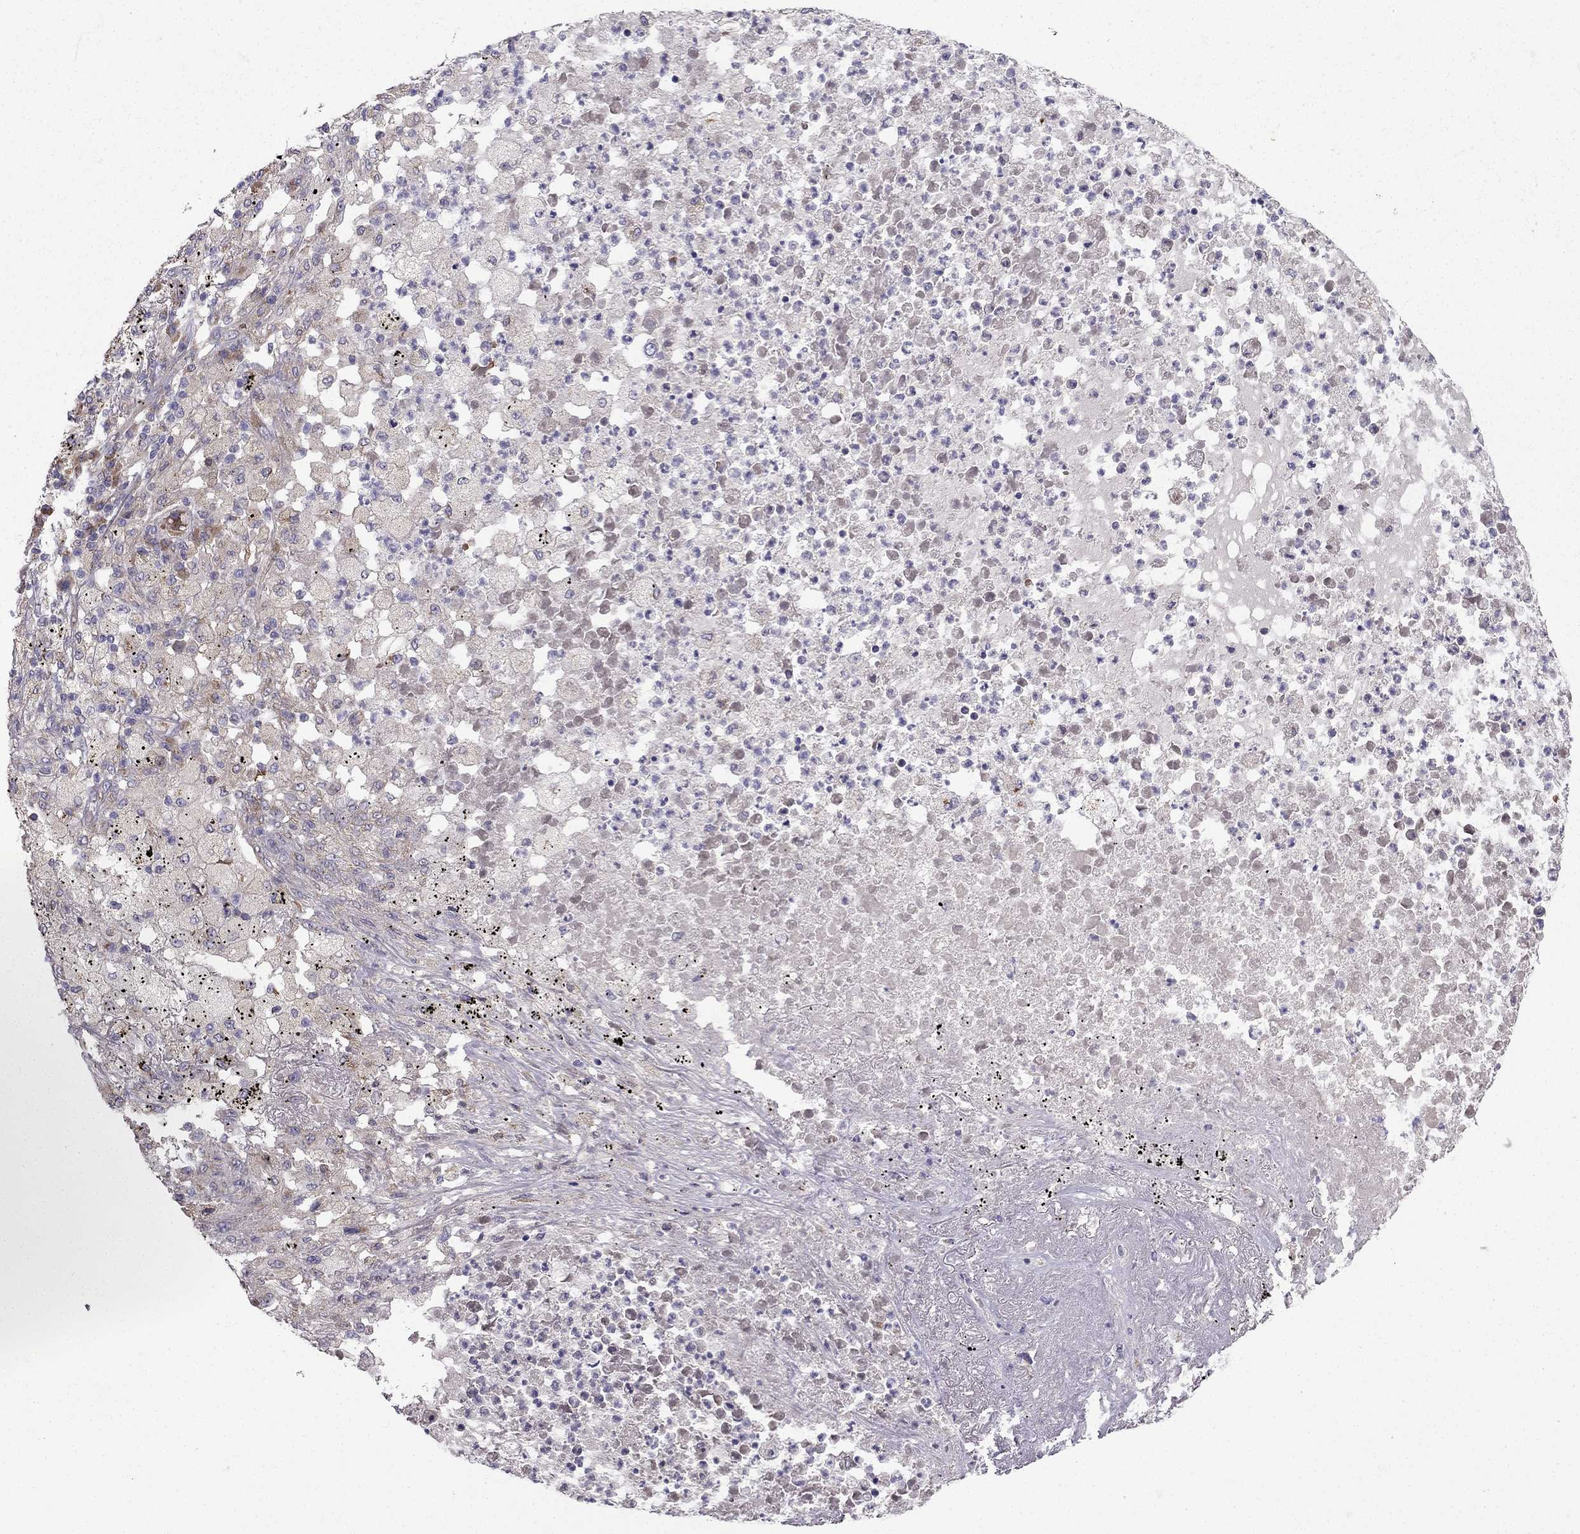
{"staining": {"intensity": "moderate", "quantity": "25%-75%", "location": "cytoplasmic/membranous"}, "tissue": "lung cancer", "cell_type": "Tumor cells", "image_type": "cancer", "snomed": [{"axis": "morphology", "description": "Adenocarcinoma, NOS"}, {"axis": "topography", "description": "Lung"}], "caption": "Moderate cytoplasmic/membranous positivity for a protein is present in approximately 25%-75% of tumor cells of lung cancer (adenocarcinoma) using IHC.", "gene": "B4GALT7", "patient": {"sex": "female", "age": 73}}